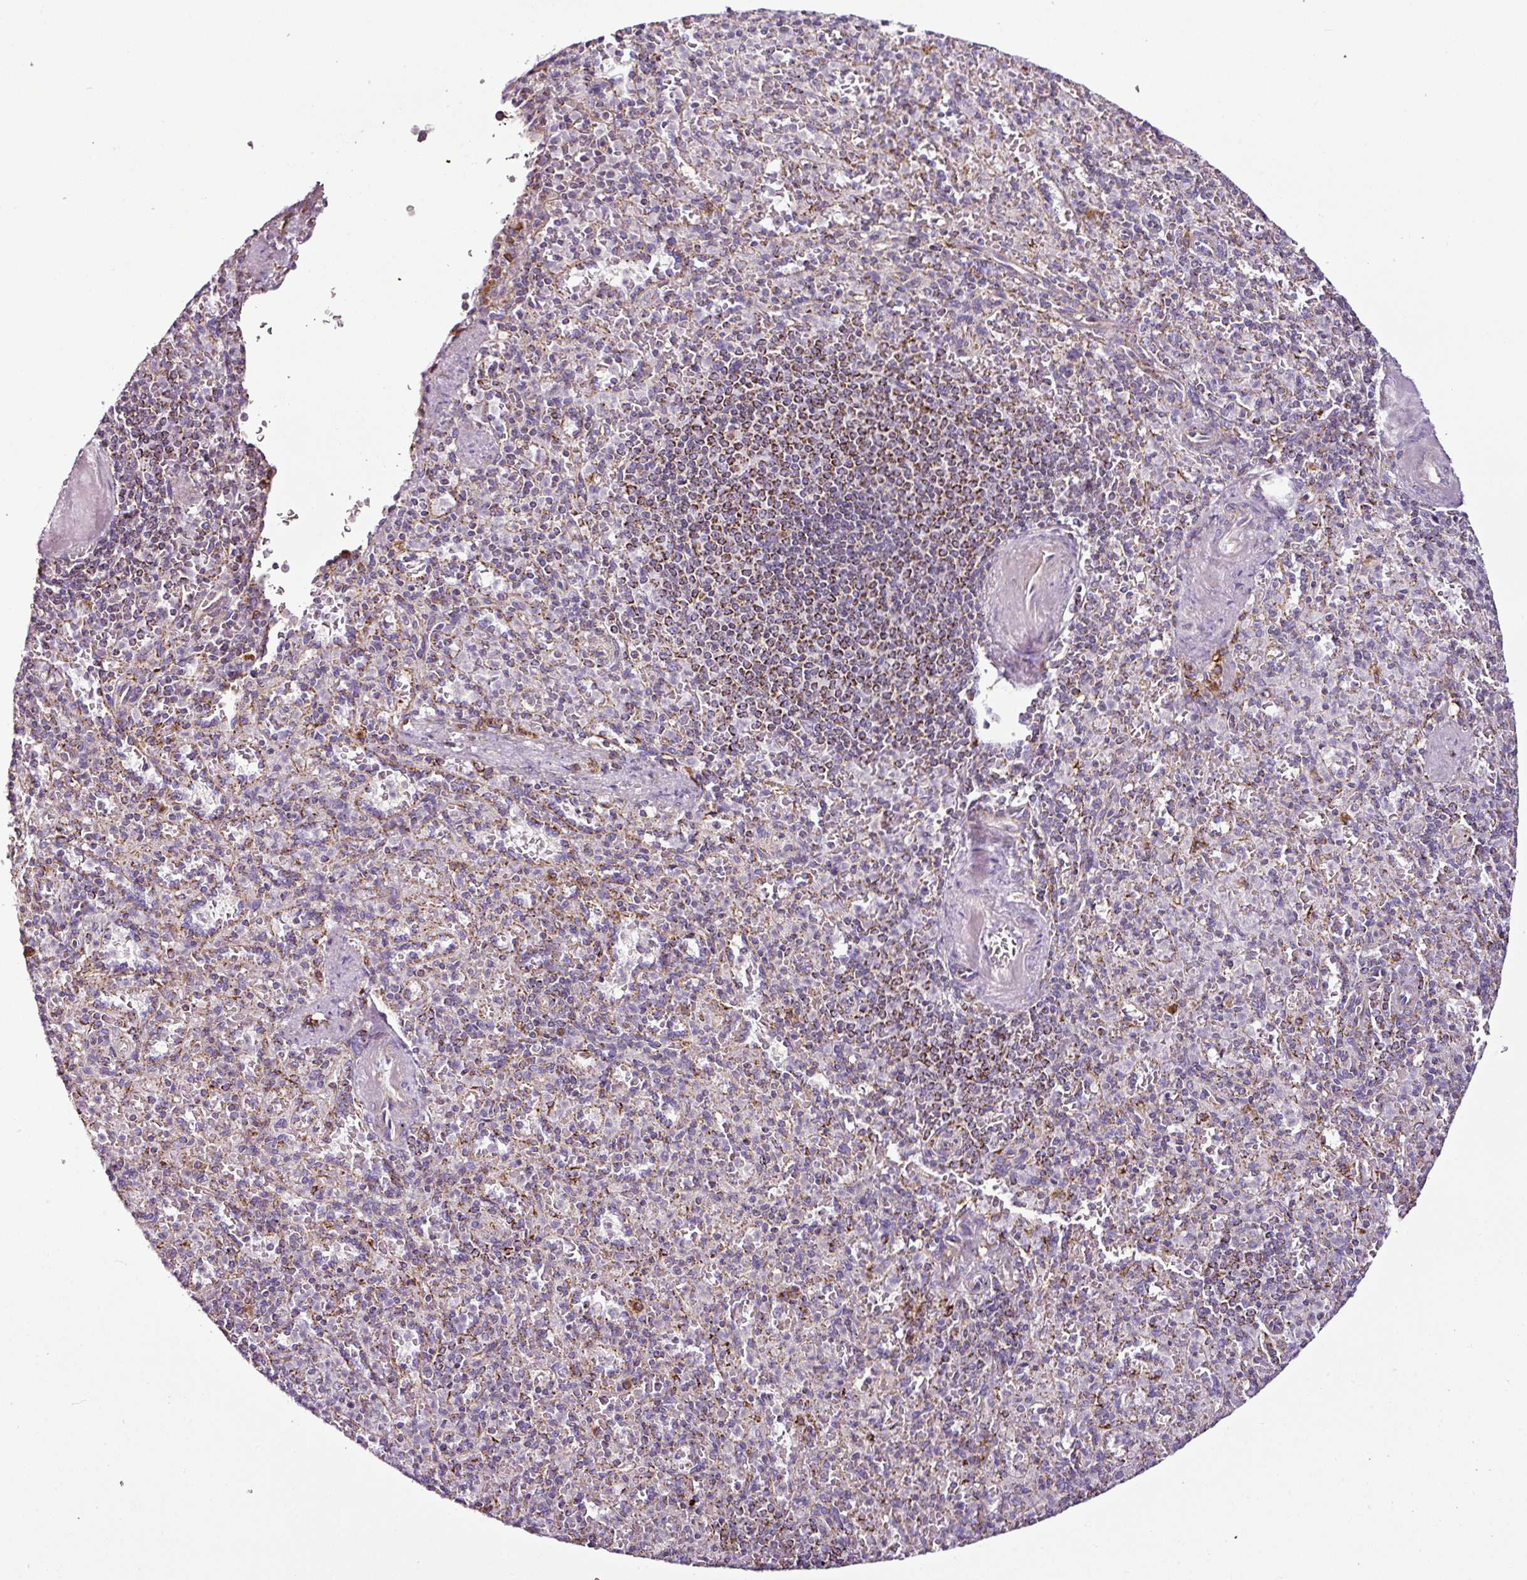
{"staining": {"intensity": "weak", "quantity": "<25%", "location": "cytoplasmic/membranous"}, "tissue": "spleen", "cell_type": "Cells in red pulp", "image_type": "normal", "snomed": [{"axis": "morphology", "description": "Normal tissue, NOS"}, {"axis": "topography", "description": "Spleen"}], "caption": "Immunohistochemical staining of unremarkable human spleen exhibits no significant positivity in cells in red pulp.", "gene": "DPAGT1", "patient": {"sex": "female", "age": 74}}